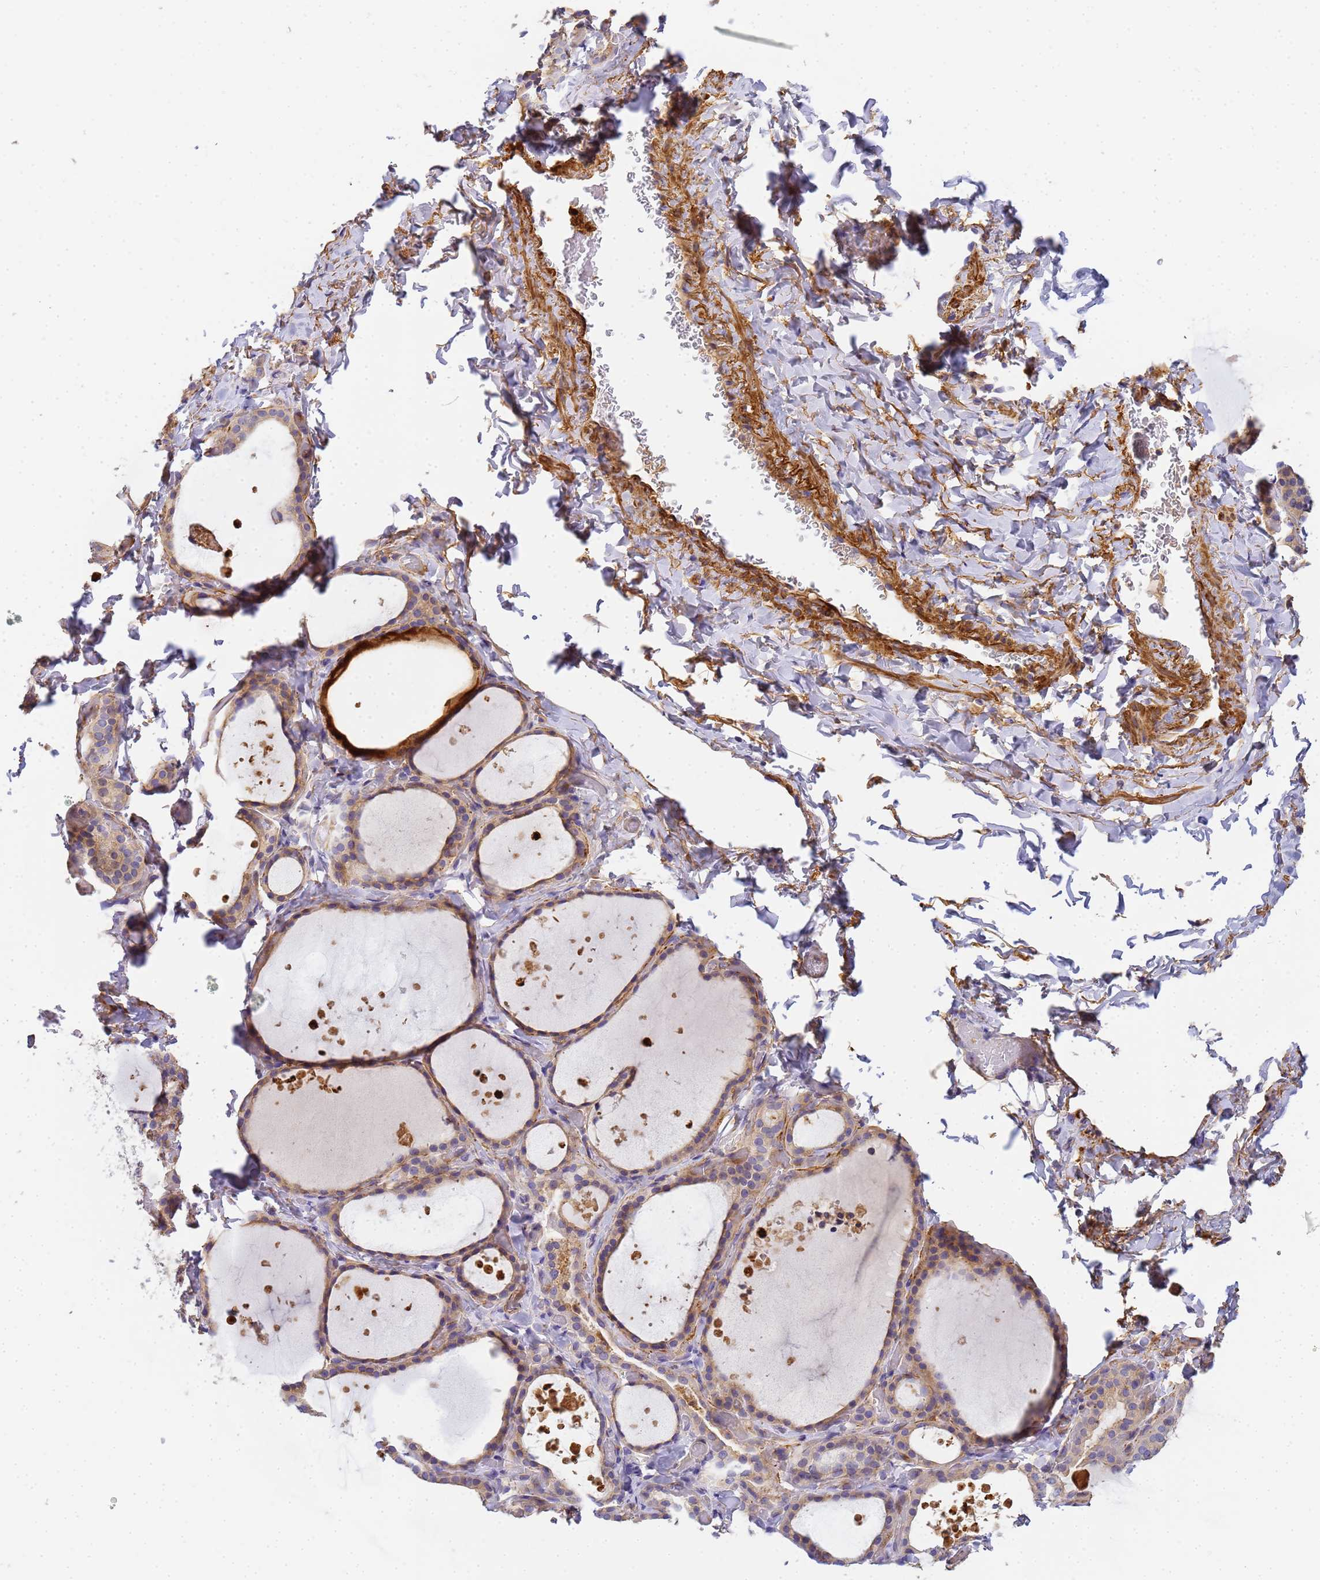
{"staining": {"intensity": "weak", "quantity": ">75%", "location": "cytoplasmic/membranous"}, "tissue": "thyroid gland", "cell_type": "Glandular cells", "image_type": "normal", "snomed": [{"axis": "morphology", "description": "Normal tissue, NOS"}, {"axis": "topography", "description": "Thyroid gland"}], "caption": "Brown immunohistochemical staining in unremarkable human thyroid gland displays weak cytoplasmic/membranous staining in about >75% of glandular cells.", "gene": "MYL10", "patient": {"sex": "female", "age": 44}}